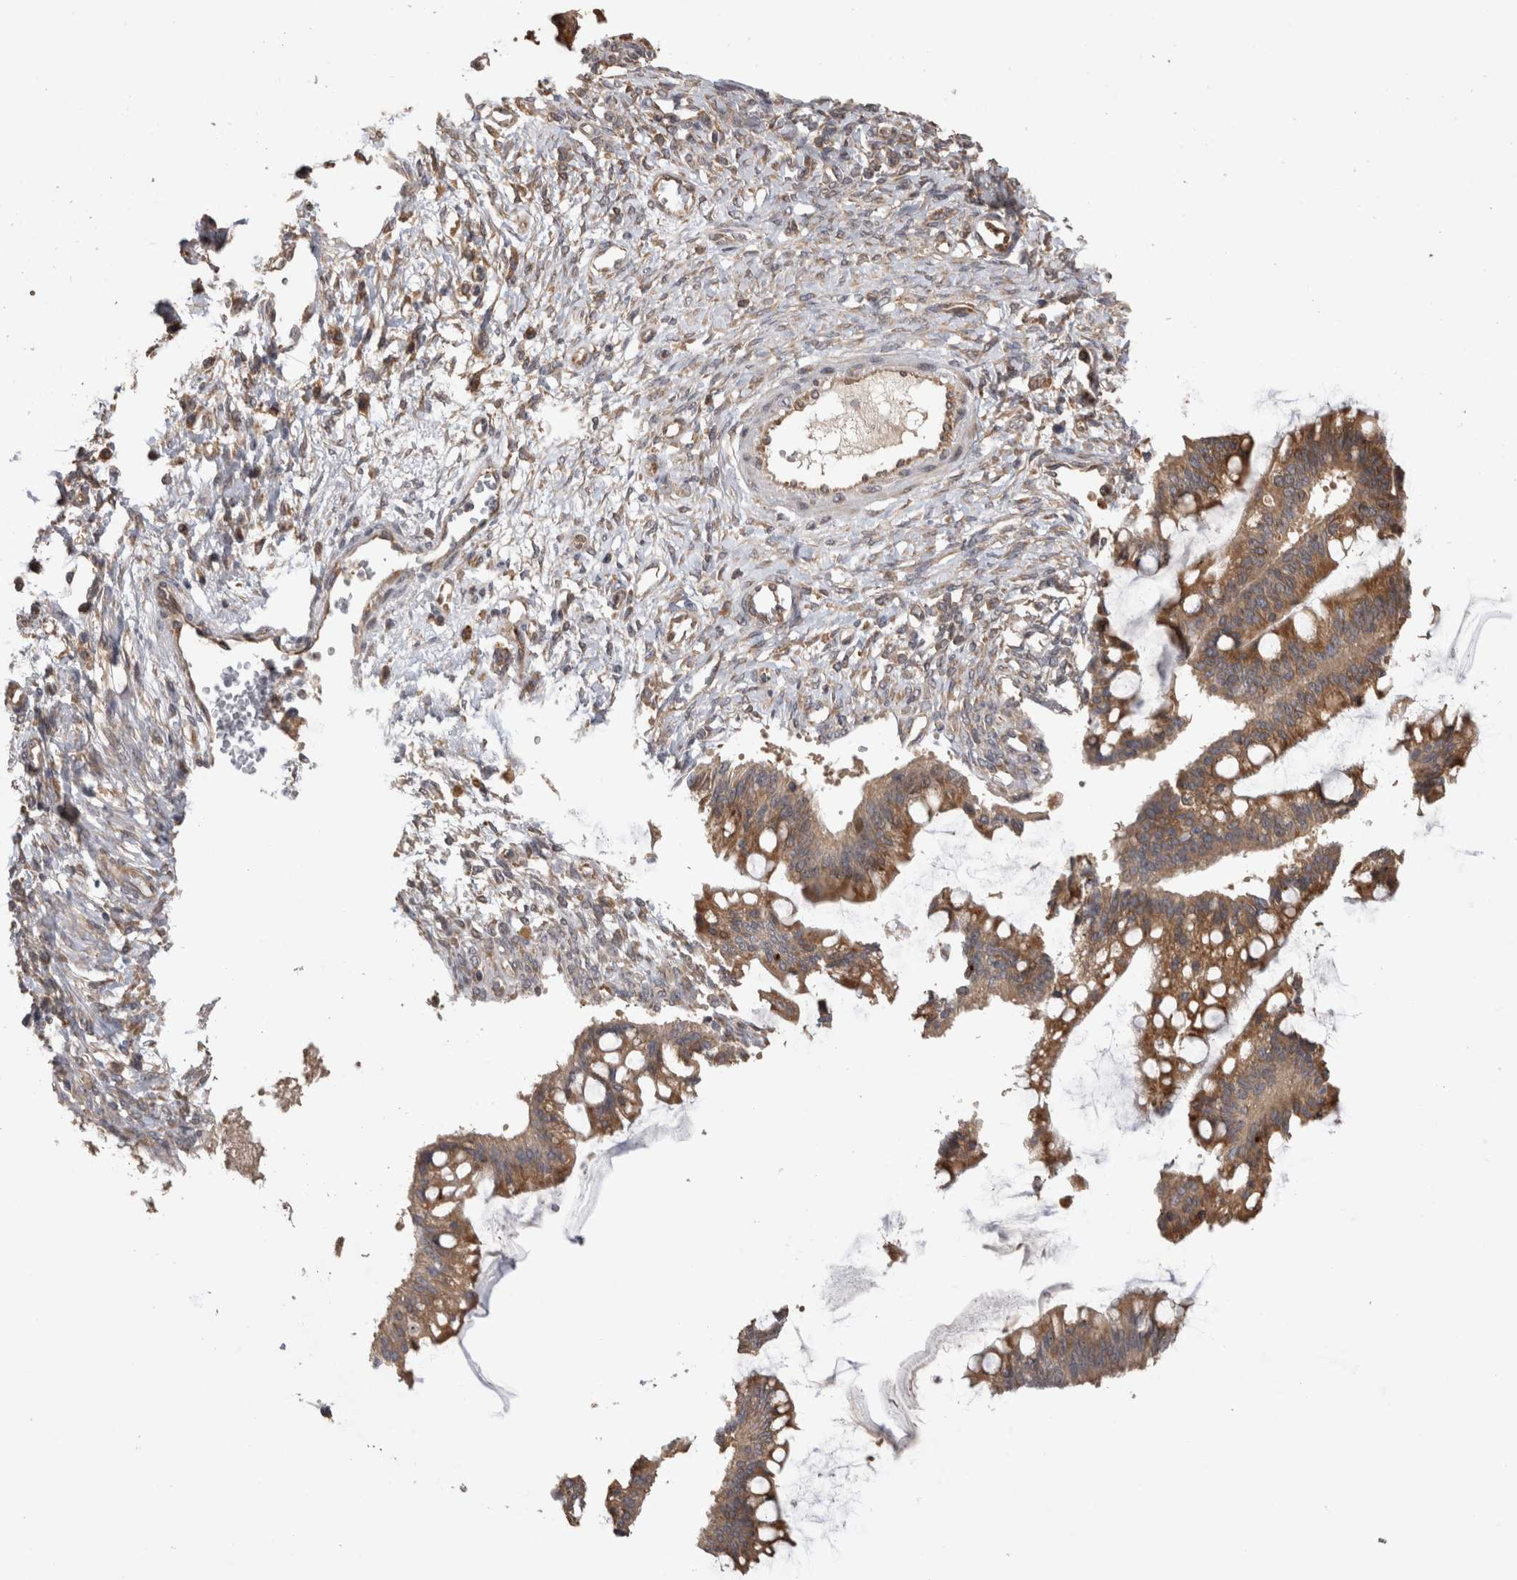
{"staining": {"intensity": "moderate", "quantity": ">75%", "location": "cytoplasmic/membranous"}, "tissue": "ovarian cancer", "cell_type": "Tumor cells", "image_type": "cancer", "snomed": [{"axis": "morphology", "description": "Cystadenocarcinoma, mucinous, NOS"}, {"axis": "topography", "description": "Ovary"}], "caption": "High-power microscopy captured an immunohistochemistry photomicrograph of ovarian mucinous cystadenocarcinoma, revealing moderate cytoplasmic/membranous staining in approximately >75% of tumor cells.", "gene": "TBCE", "patient": {"sex": "female", "age": 73}}